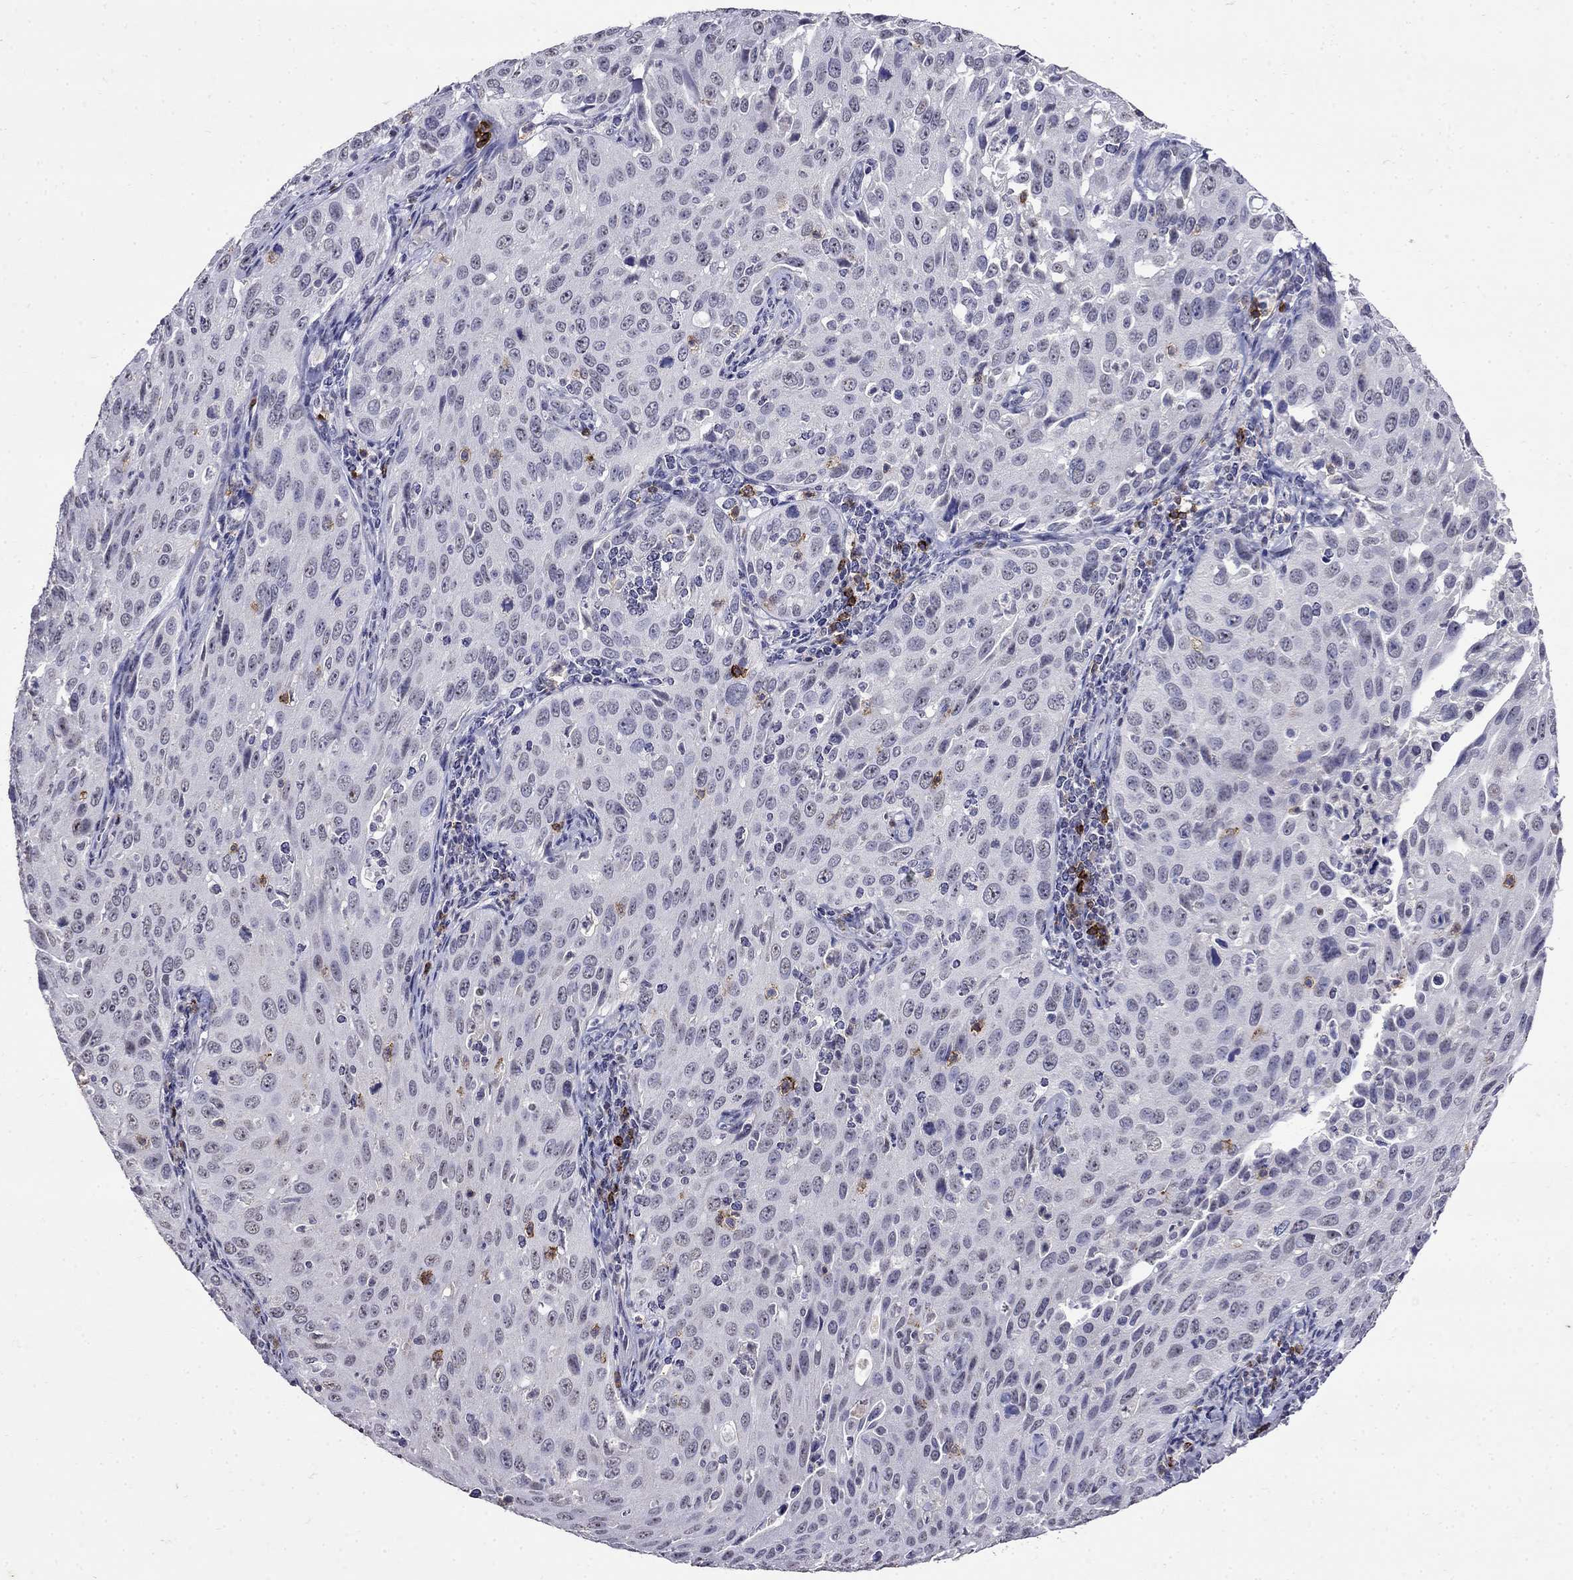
{"staining": {"intensity": "negative", "quantity": "none", "location": "none"}, "tissue": "cervical cancer", "cell_type": "Tumor cells", "image_type": "cancer", "snomed": [{"axis": "morphology", "description": "Squamous cell carcinoma, NOS"}, {"axis": "topography", "description": "Cervix"}], "caption": "Immunohistochemistry of human cervical squamous cell carcinoma demonstrates no expression in tumor cells. Brightfield microscopy of immunohistochemistry stained with DAB (3,3'-diaminobenzidine) (brown) and hematoxylin (blue), captured at high magnification.", "gene": "CD8B", "patient": {"sex": "female", "age": 26}}